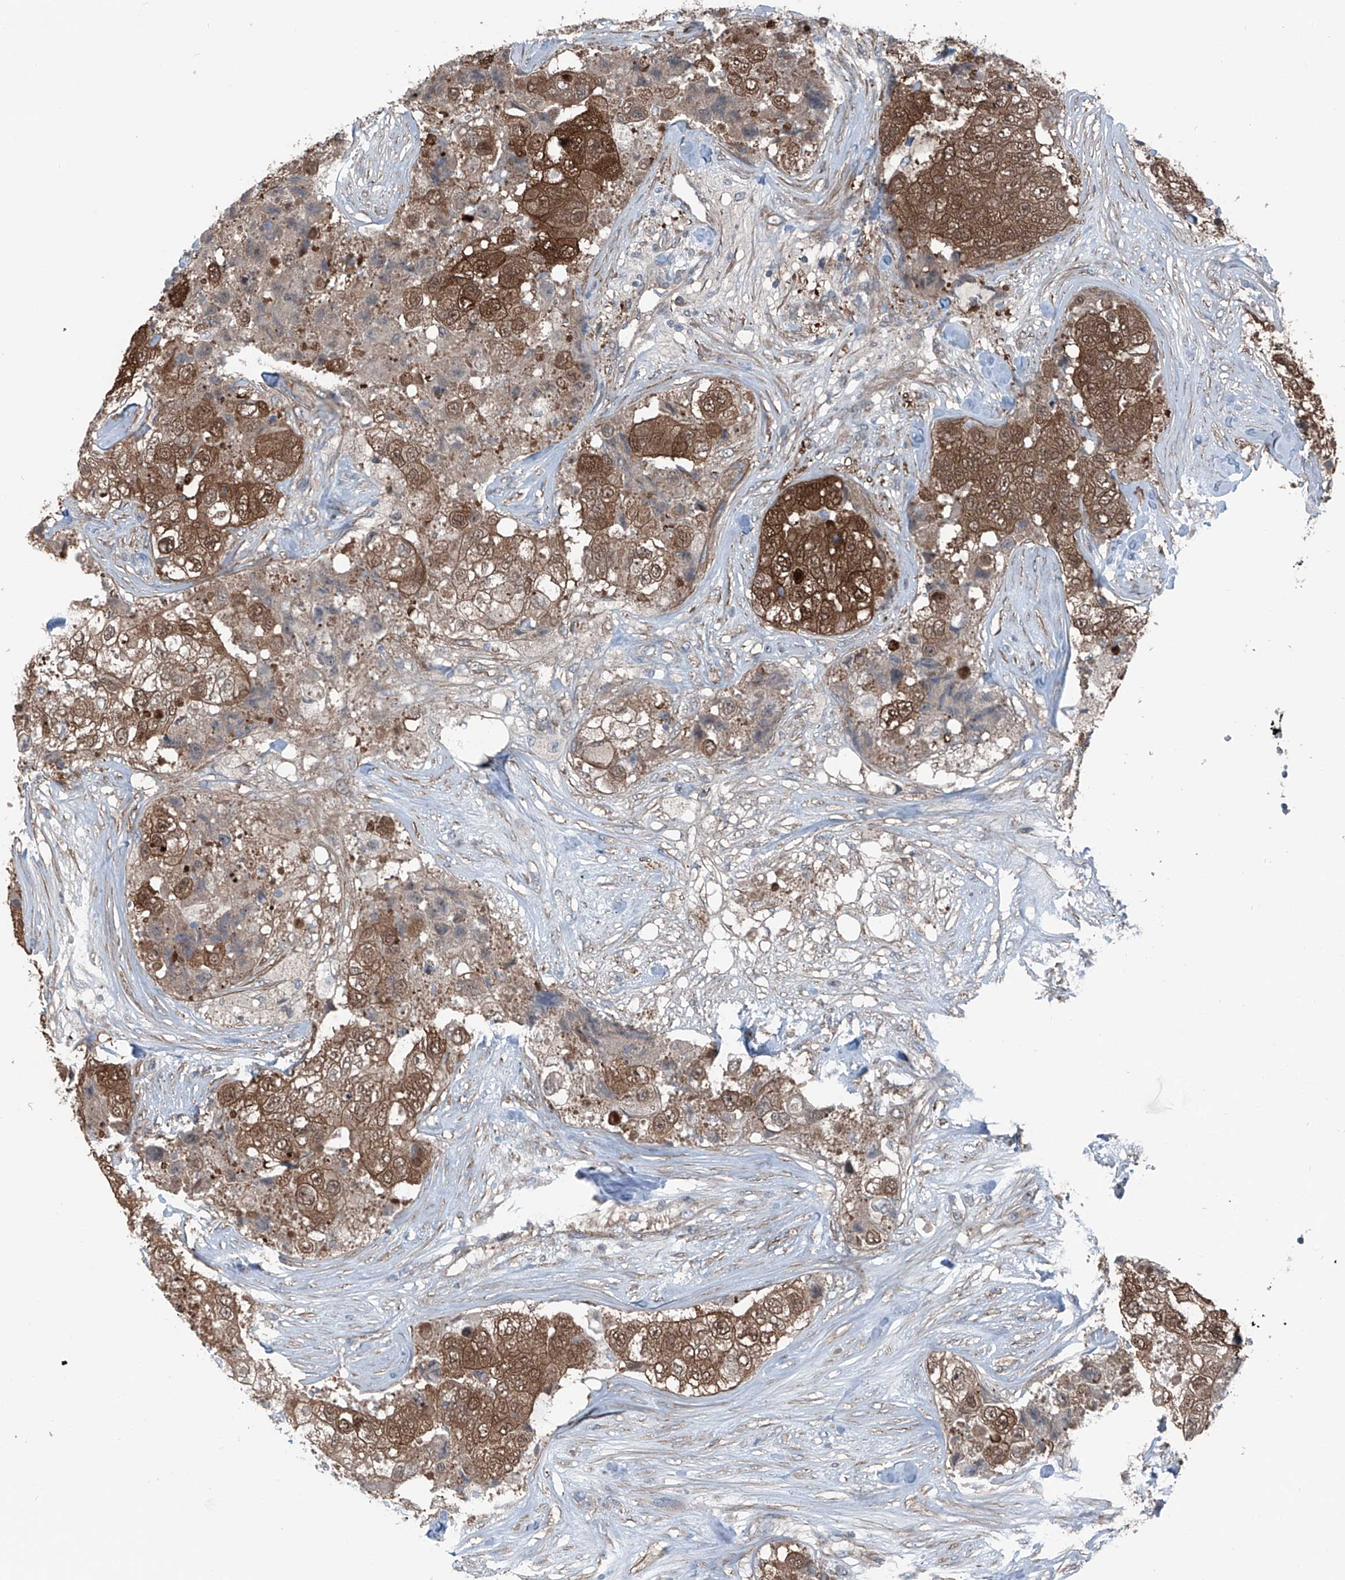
{"staining": {"intensity": "moderate", "quantity": ">75%", "location": "cytoplasmic/membranous,nuclear"}, "tissue": "breast cancer", "cell_type": "Tumor cells", "image_type": "cancer", "snomed": [{"axis": "morphology", "description": "Duct carcinoma"}, {"axis": "topography", "description": "Breast"}], "caption": "Immunohistochemistry (IHC) histopathology image of neoplastic tissue: breast cancer (intraductal carcinoma) stained using immunohistochemistry (IHC) exhibits medium levels of moderate protein expression localized specifically in the cytoplasmic/membranous and nuclear of tumor cells, appearing as a cytoplasmic/membranous and nuclear brown color.", "gene": "HSPB11", "patient": {"sex": "female", "age": 62}}